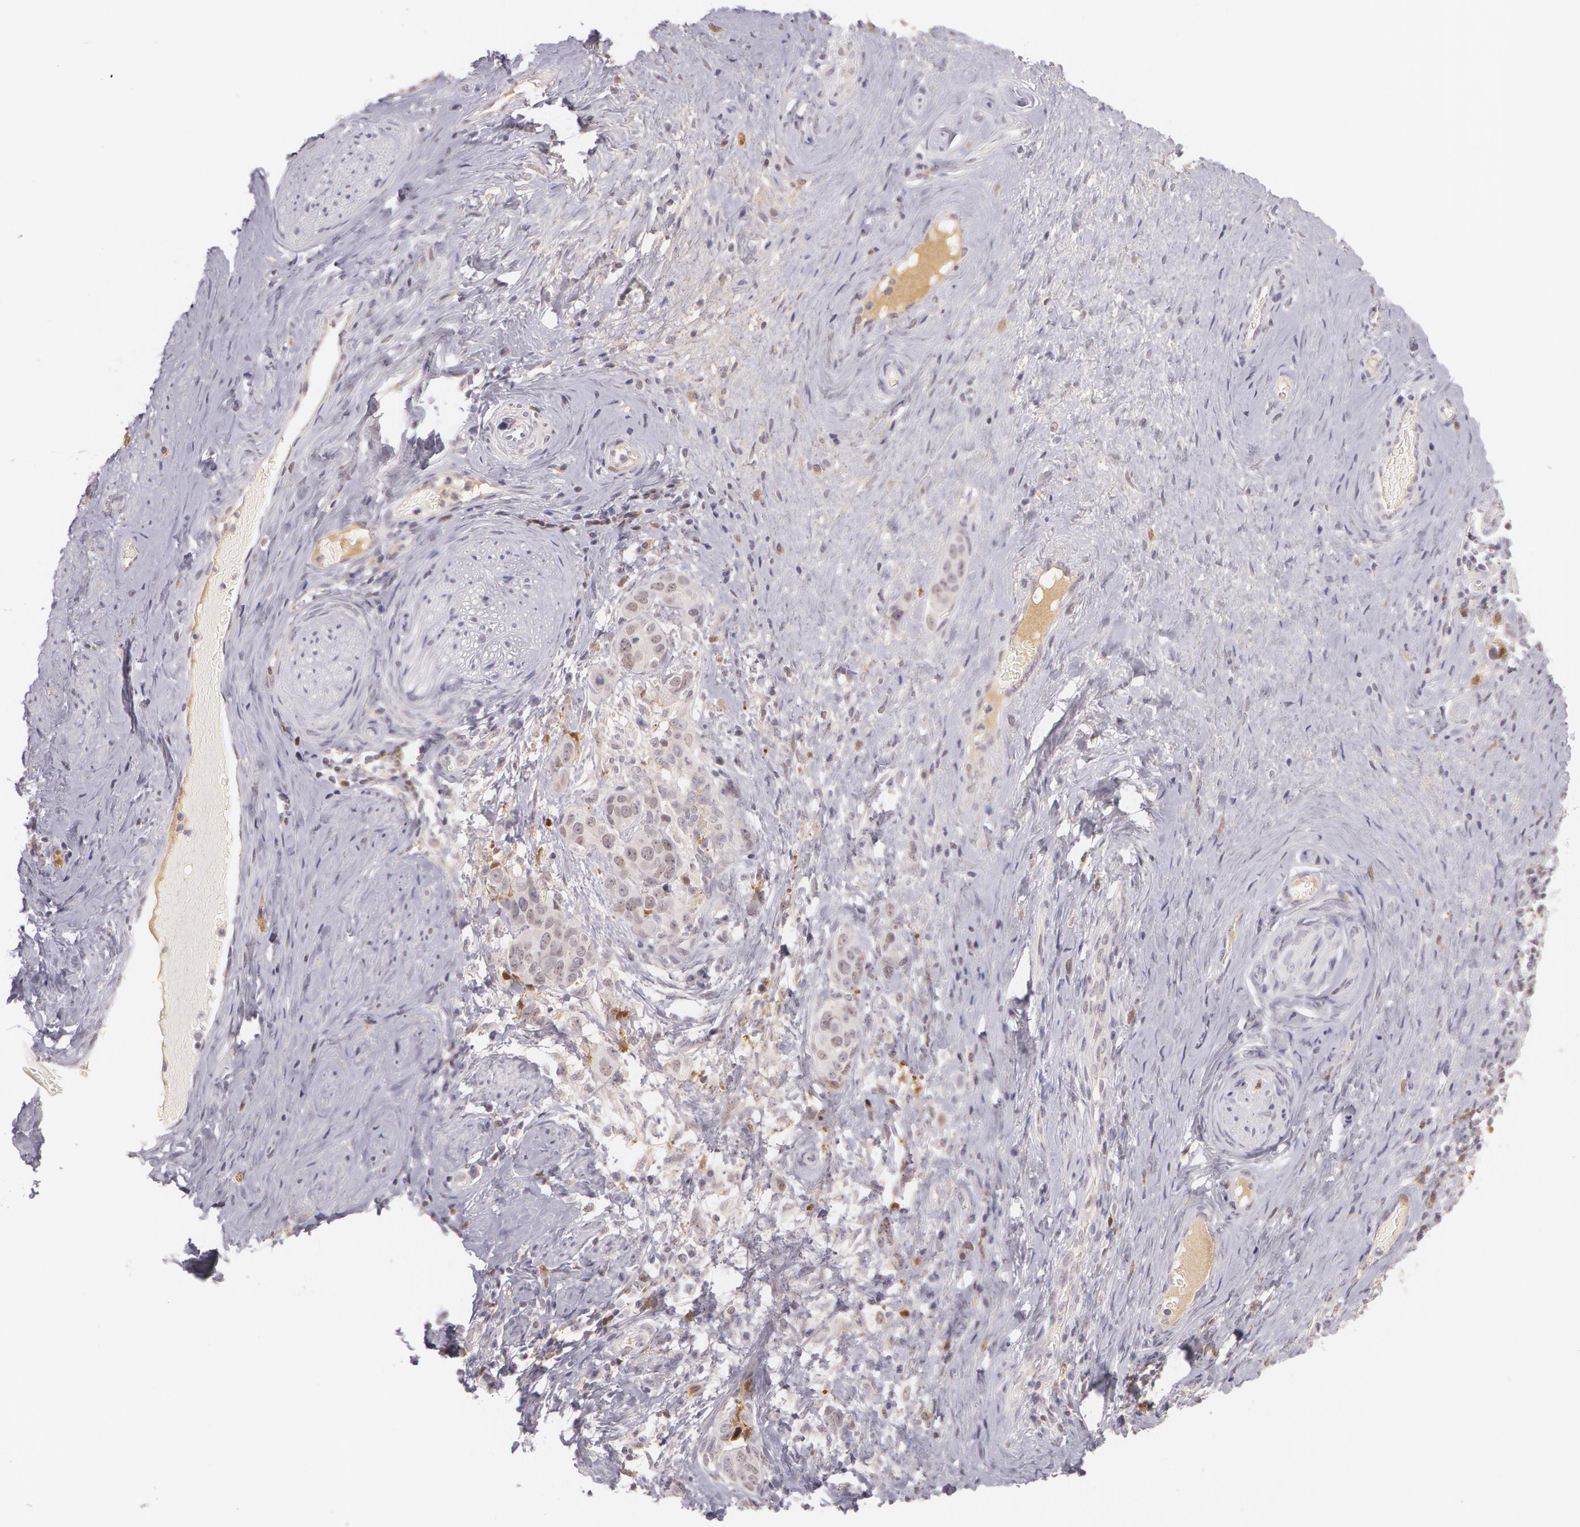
{"staining": {"intensity": "weak", "quantity": "<25%", "location": "nuclear"}, "tissue": "cervical cancer", "cell_type": "Tumor cells", "image_type": "cancer", "snomed": [{"axis": "morphology", "description": "Squamous cell carcinoma, NOS"}, {"axis": "topography", "description": "Cervix"}], "caption": "The micrograph reveals no significant staining in tumor cells of squamous cell carcinoma (cervical).", "gene": "LBP", "patient": {"sex": "female", "age": 54}}